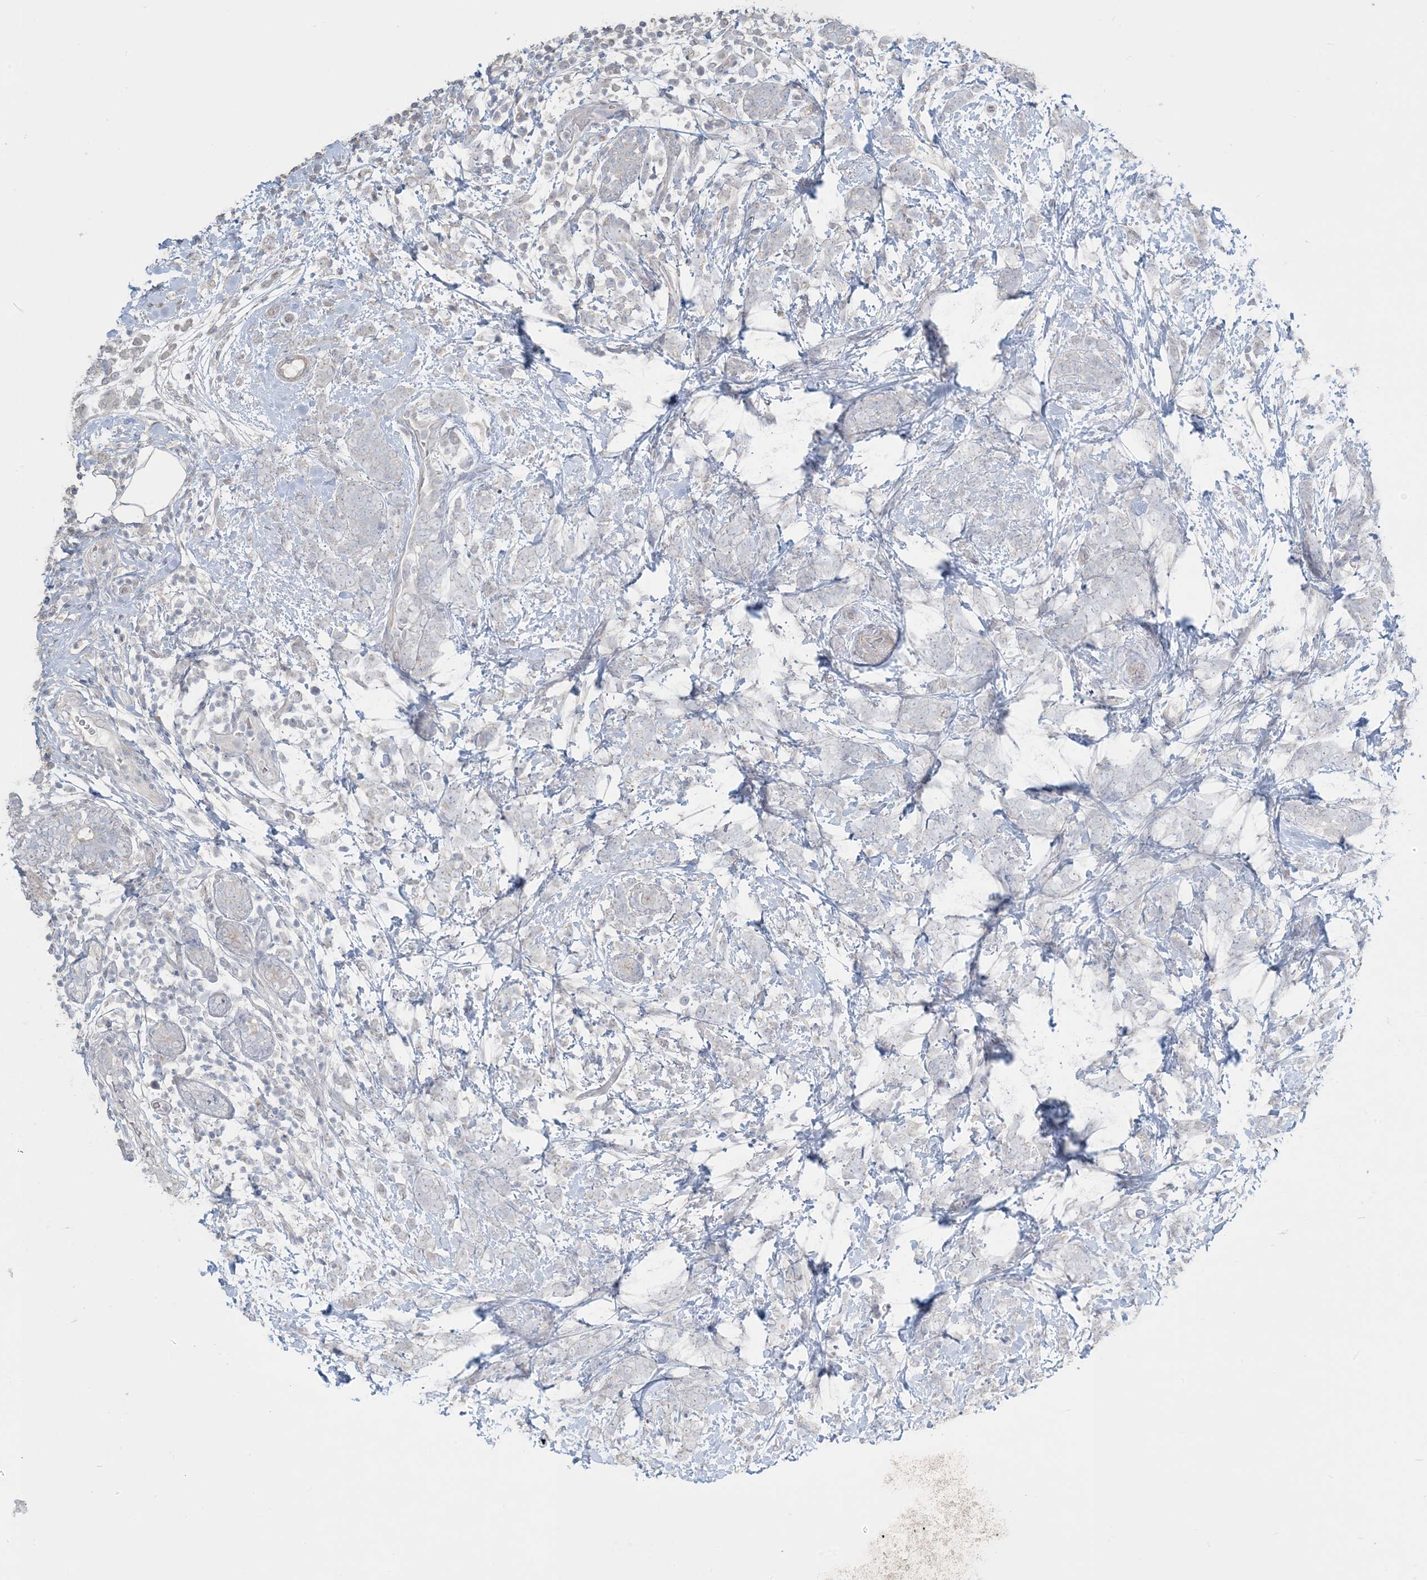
{"staining": {"intensity": "negative", "quantity": "none", "location": "none"}, "tissue": "breast cancer", "cell_type": "Tumor cells", "image_type": "cancer", "snomed": [{"axis": "morphology", "description": "Lobular carcinoma"}, {"axis": "topography", "description": "Breast"}], "caption": "Tumor cells are negative for protein expression in human breast cancer (lobular carcinoma).", "gene": "NPHS2", "patient": {"sex": "female", "age": 58}}